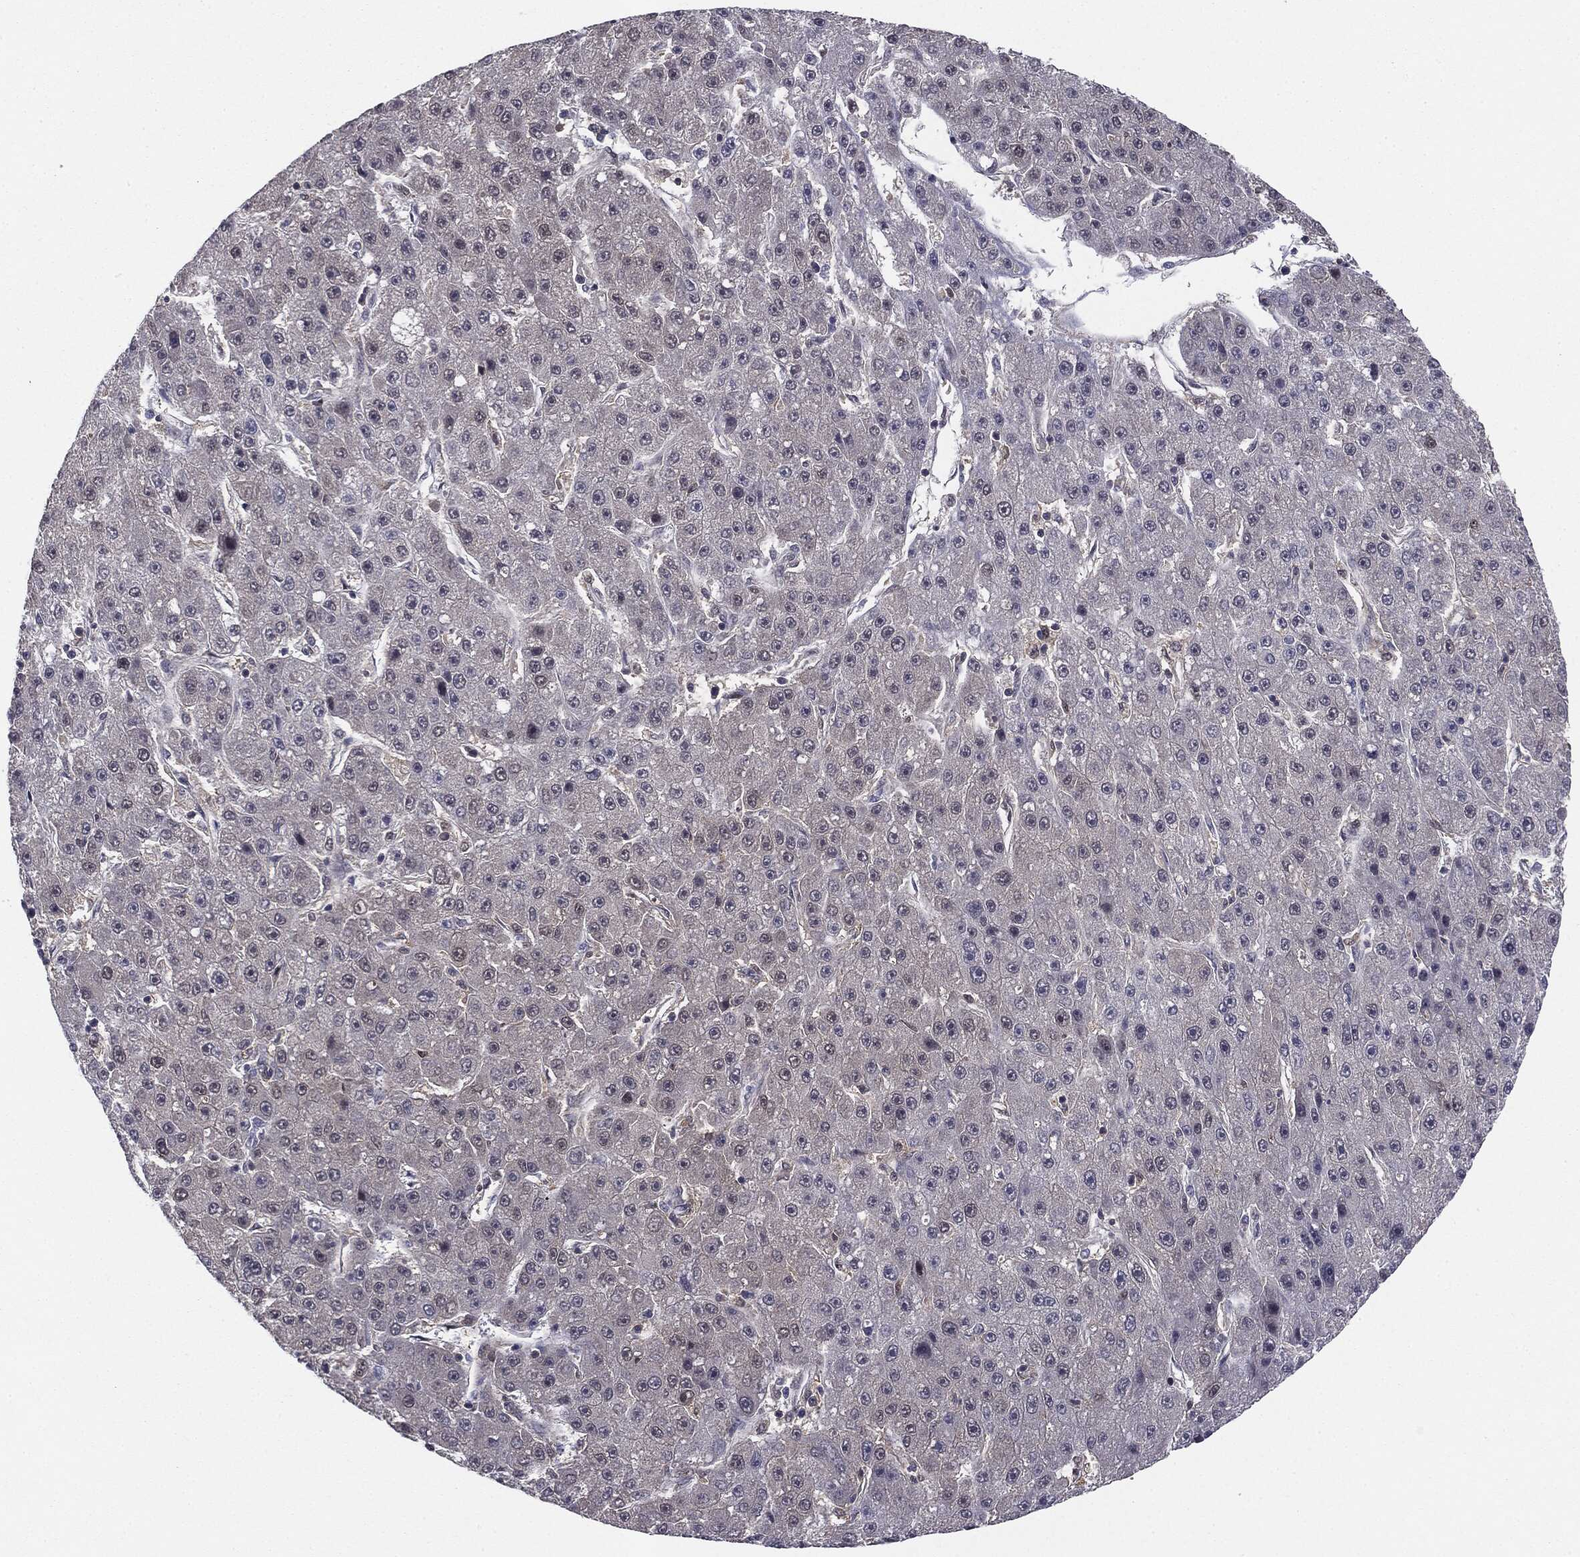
{"staining": {"intensity": "negative", "quantity": "none", "location": "none"}, "tissue": "liver cancer", "cell_type": "Tumor cells", "image_type": "cancer", "snomed": [{"axis": "morphology", "description": "Carcinoma, Hepatocellular, NOS"}, {"axis": "topography", "description": "Liver"}], "caption": "High magnification brightfield microscopy of liver cancer stained with DAB (brown) and counterstained with hematoxylin (blue): tumor cells show no significant positivity.", "gene": "KRT7", "patient": {"sex": "male", "age": 67}}